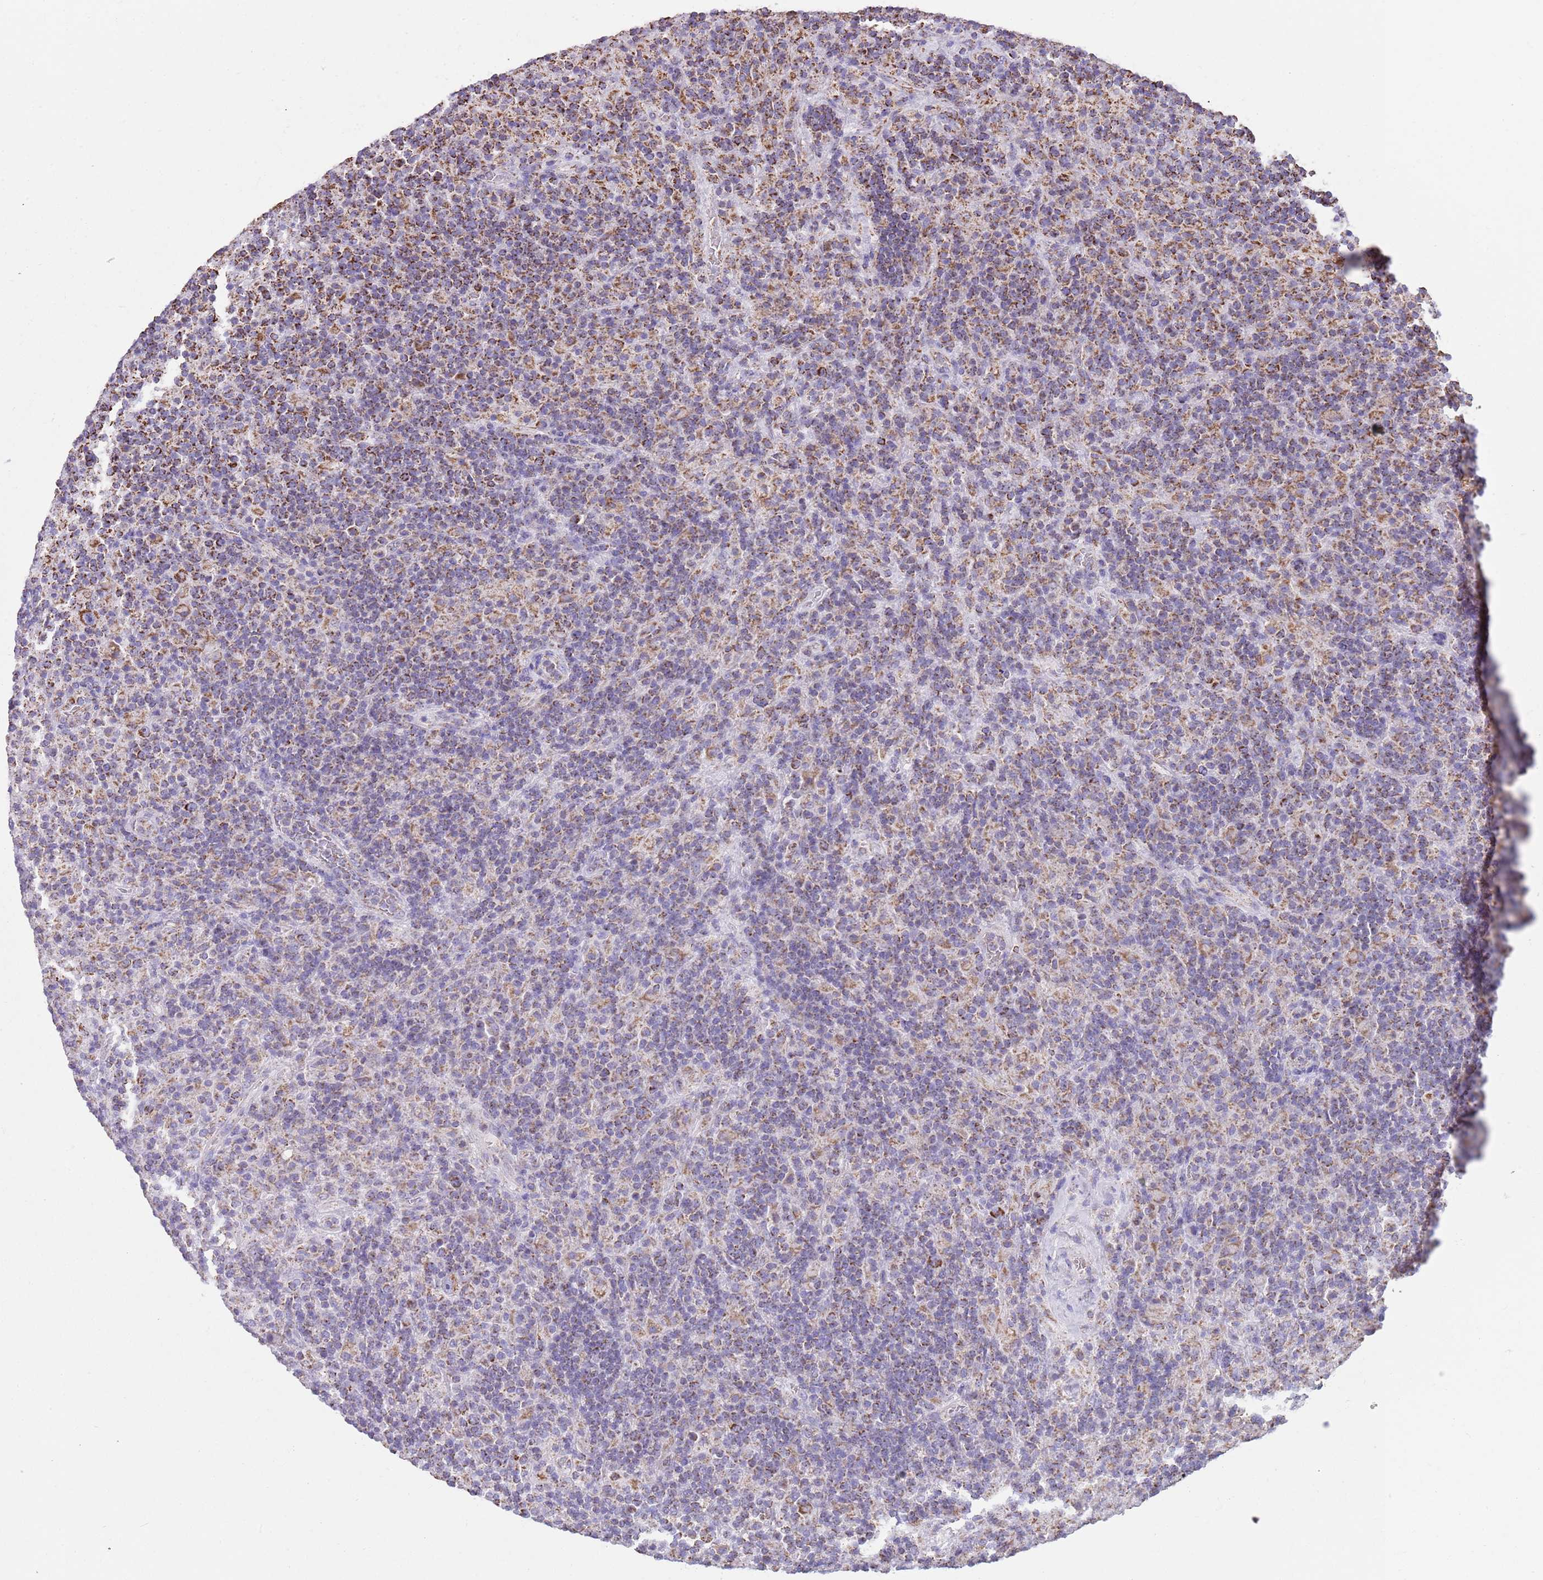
{"staining": {"intensity": "moderate", "quantity": ">75%", "location": "cytoplasmic/membranous"}, "tissue": "lymphoma", "cell_type": "Tumor cells", "image_type": "cancer", "snomed": [{"axis": "morphology", "description": "Hodgkin's disease, NOS"}, {"axis": "topography", "description": "Lymph node"}], "caption": "Protein analysis of lymphoma tissue exhibits moderate cytoplasmic/membranous staining in approximately >75% of tumor cells. The protein of interest is stained brown, and the nuclei are stained in blue (DAB IHC with brightfield microscopy, high magnification).", "gene": "TTLL1", "patient": {"sex": "male", "age": 70}}